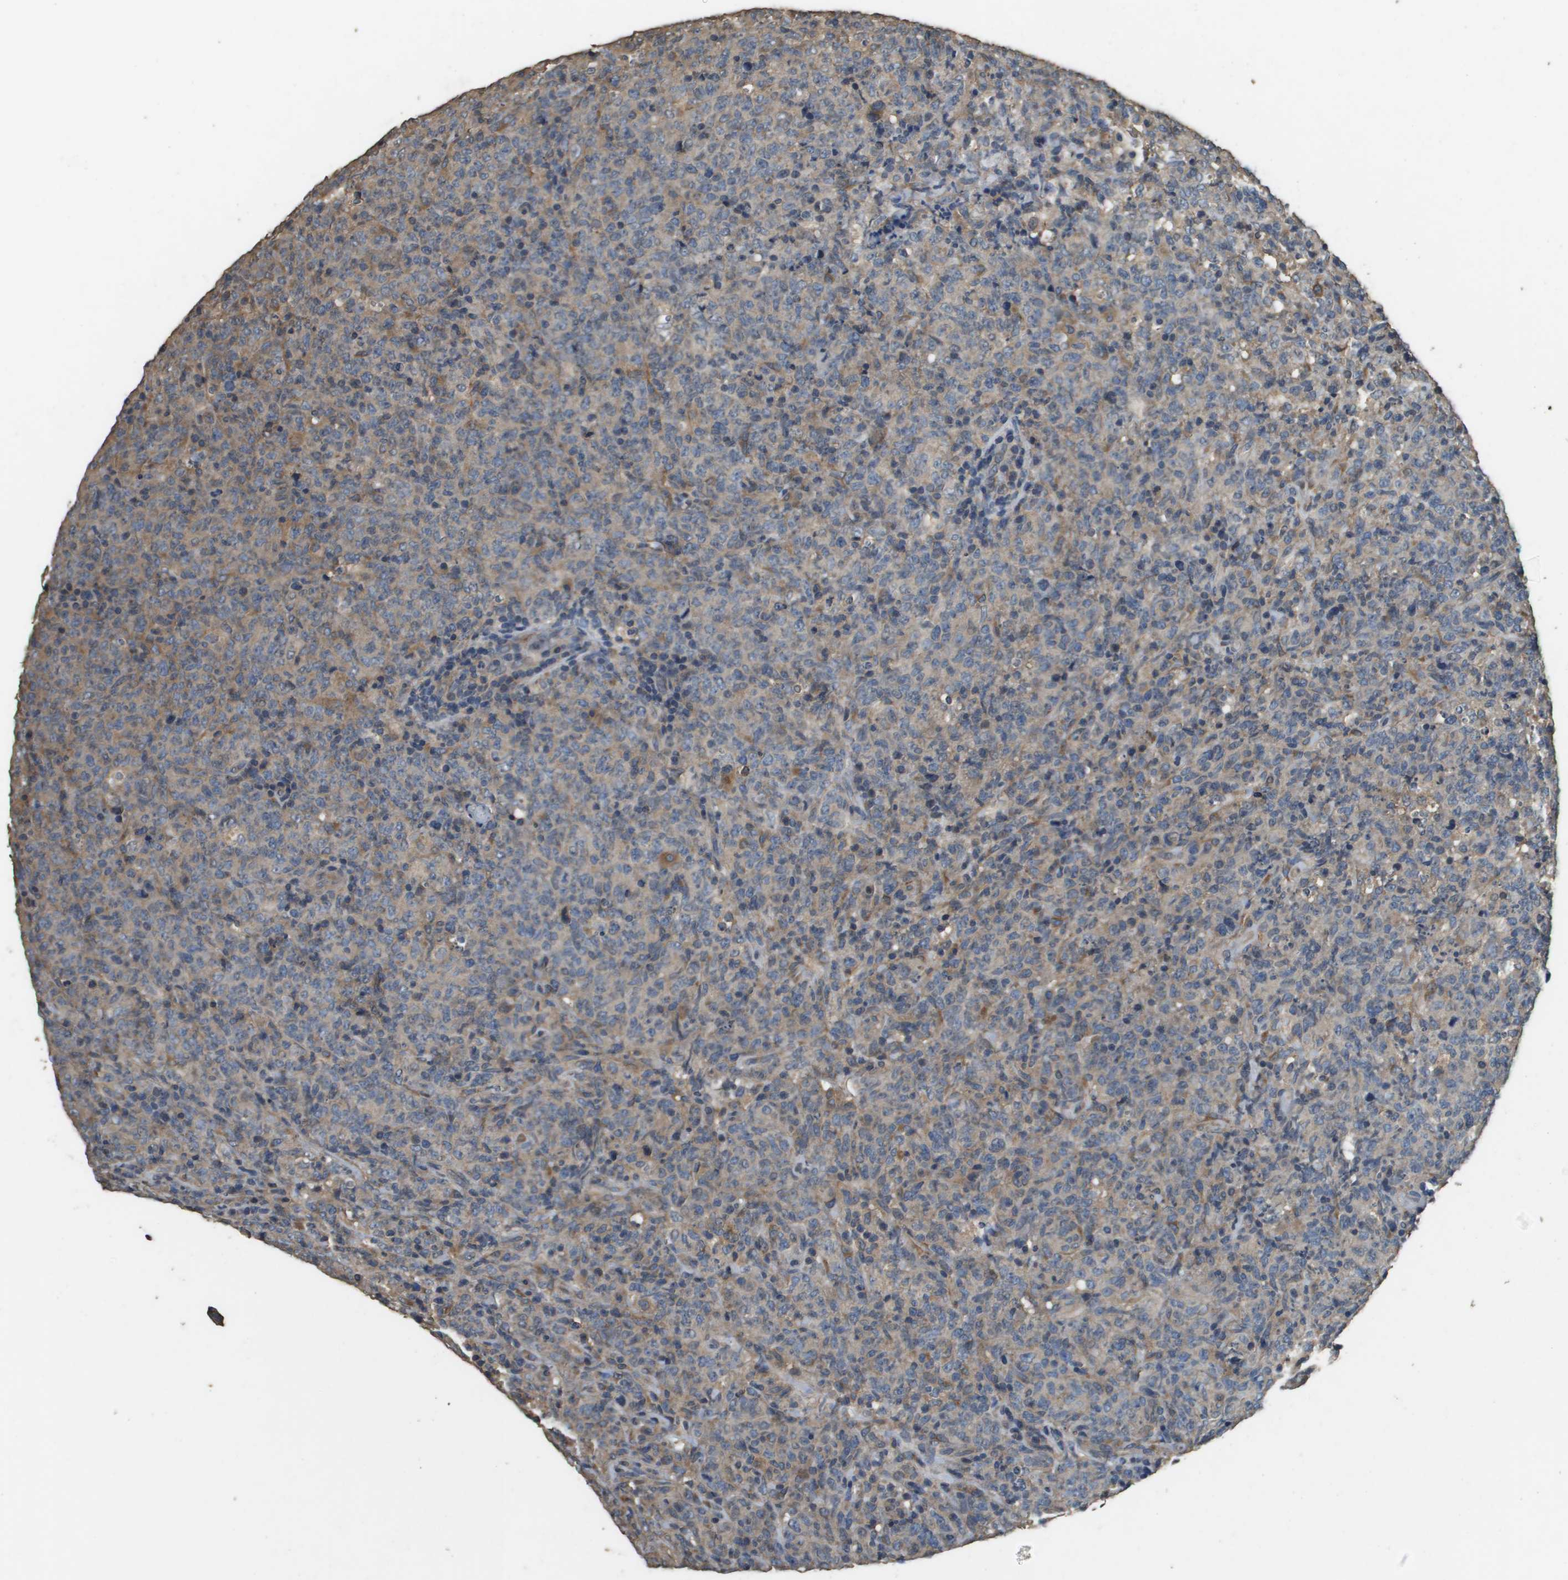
{"staining": {"intensity": "weak", "quantity": "<25%", "location": "cytoplasmic/membranous"}, "tissue": "lymphoma", "cell_type": "Tumor cells", "image_type": "cancer", "snomed": [{"axis": "morphology", "description": "Malignant lymphoma, non-Hodgkin's type, High grade"}, {"axis": "topography", "description": "Tonsil"}], "caption": "This histopathology image is of malignant lymphoma, non-Hodgkin's type (high-grade) stained with immunohistochemistry to label a protein in brown with the nuclei are counter-stained blue. There is no expression in tumor cells.", "gene": "RAB6B", "patient": {"sex": "female", "age": 36}}